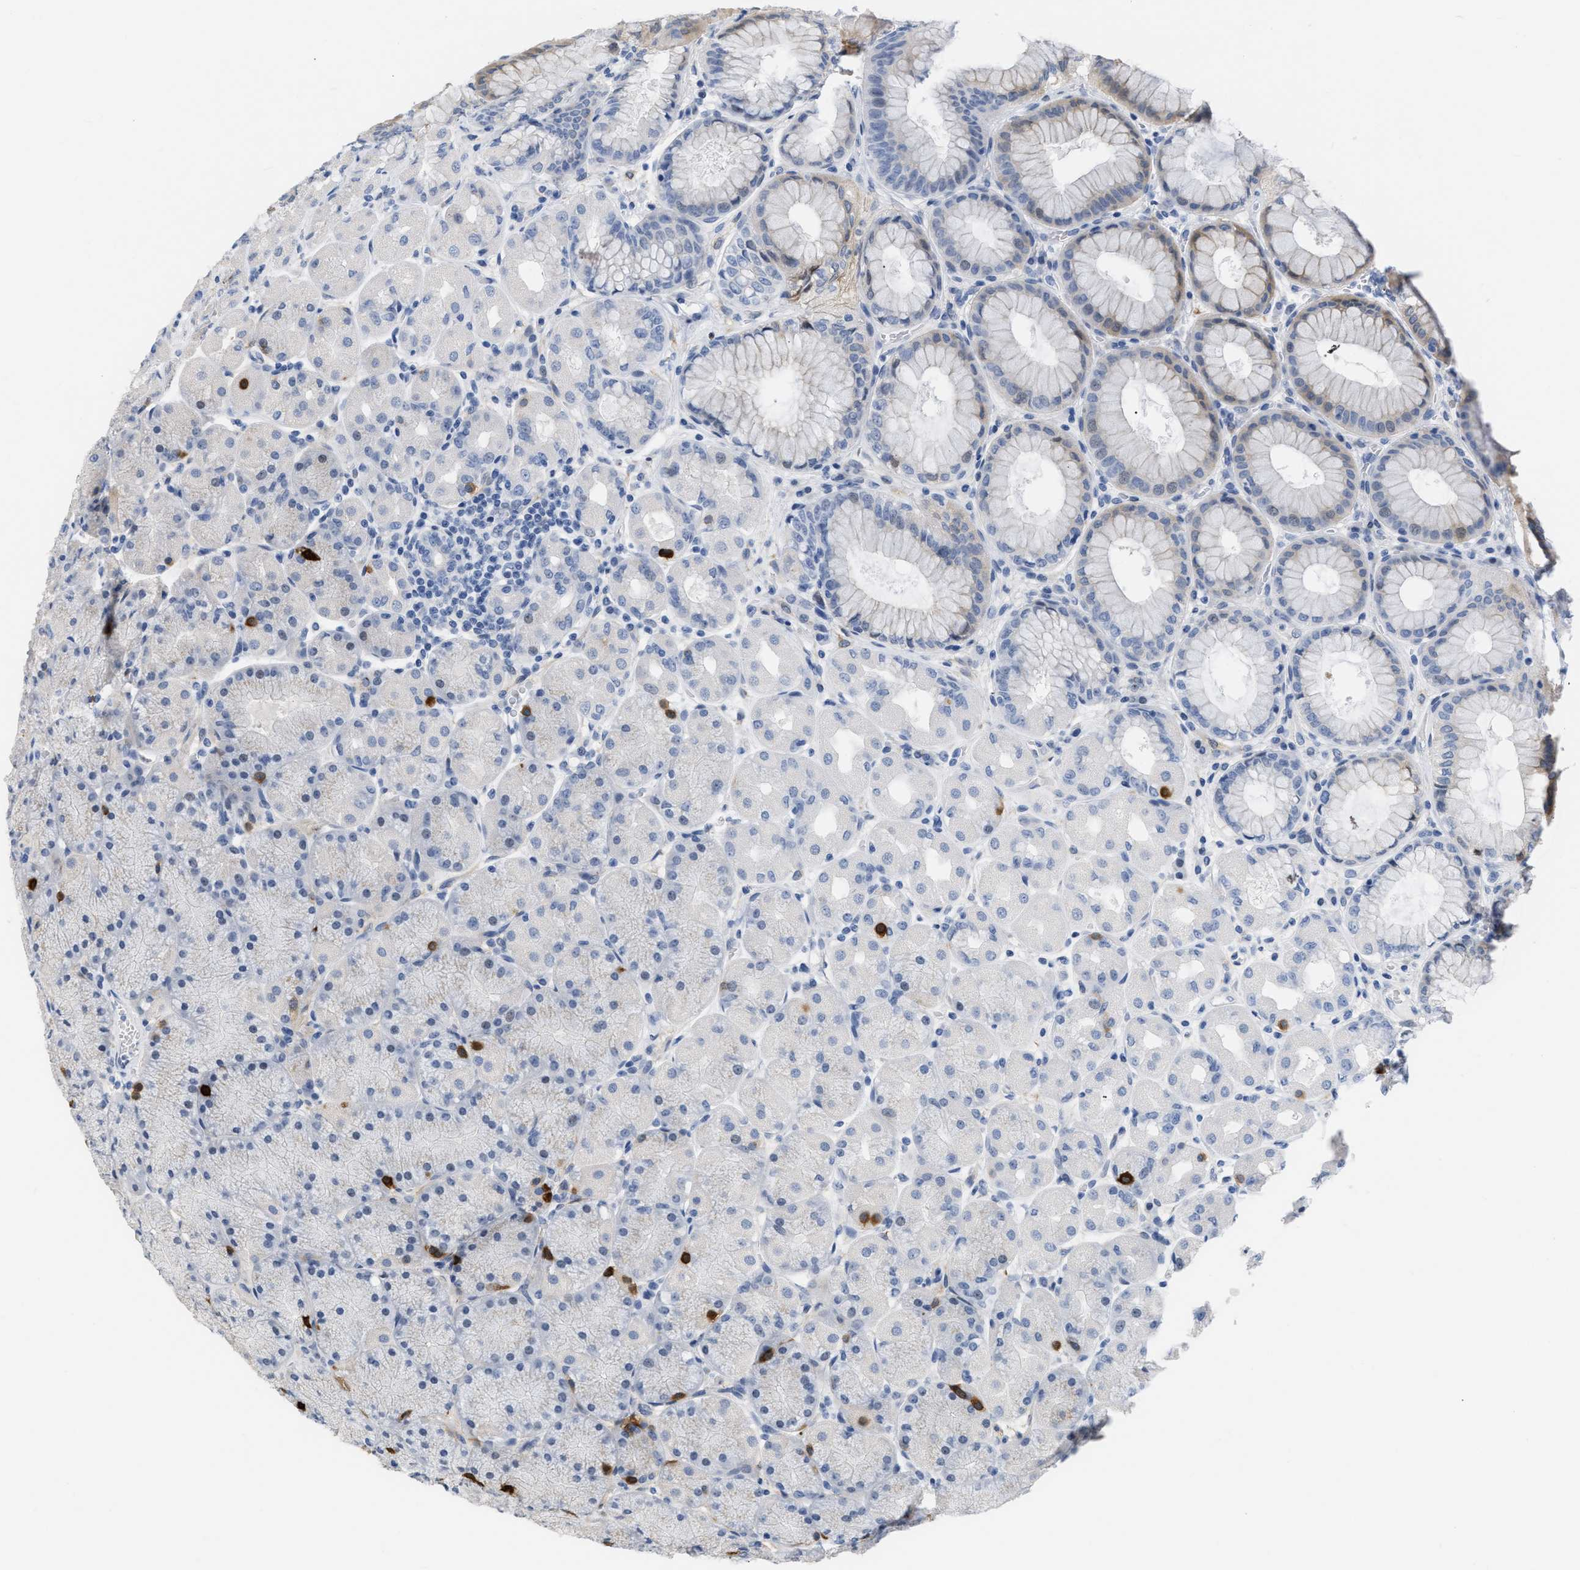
{"staining": {"intensity": "weak", "quantity": "<25%", "location": "cytoplasmic/membranous"}, "tissue": "stomach", "cell_type": "Glandular cells", "image_type": "normal", "snomed": [{"axis": "morphology", "description": "Normal tissue, NOS"}, {"axis": "topography", "description": "Stomach, upper"}], "caption": "Glandular cells show no significant protein staining in unremarkable stomach.", "gene": "CRYM", "patient": {"sex": "female", "age": 56}}